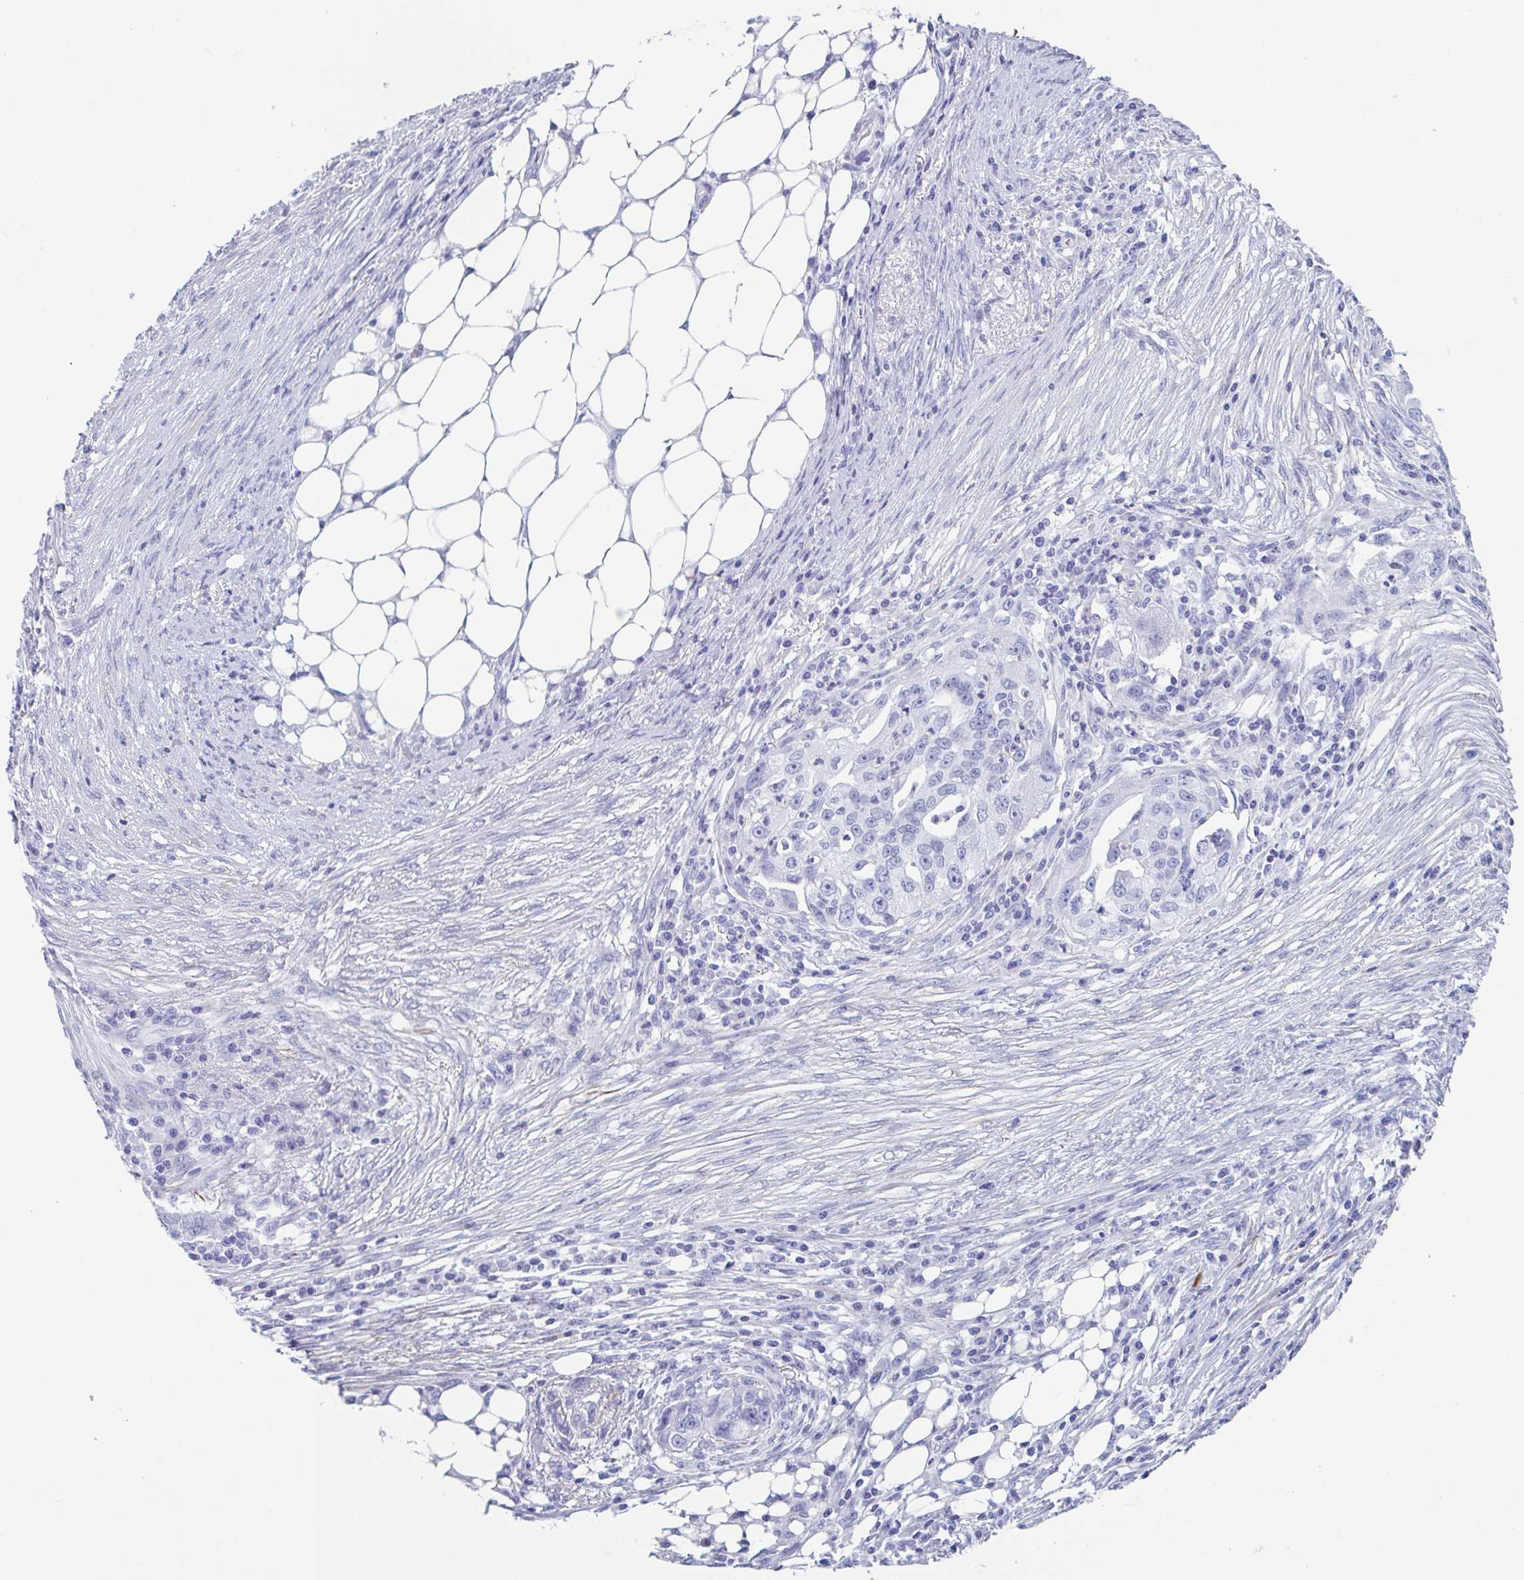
{"staining": {"intensity": "negative", "quantity": "none", "location": "none"}, "tissue": "ovarian cancer", "cell_type": "Tumor cells", "image_type": "cancer", "snomed": [{"axis": "morphology", "description": "Carcinoma, endometroid"}, {"axis": "morphology", "description": "Cystadenocarcinoma, serous, NOS"}, {"axis": "topography", "description": "Ovary"}], "caption": "Tumor cells are negative for protein expression in human ovarian cancer (serous cystadenocarcinoma).", "gene": "TAS2R41", "patient": {"sex": "female", "age": 45}}